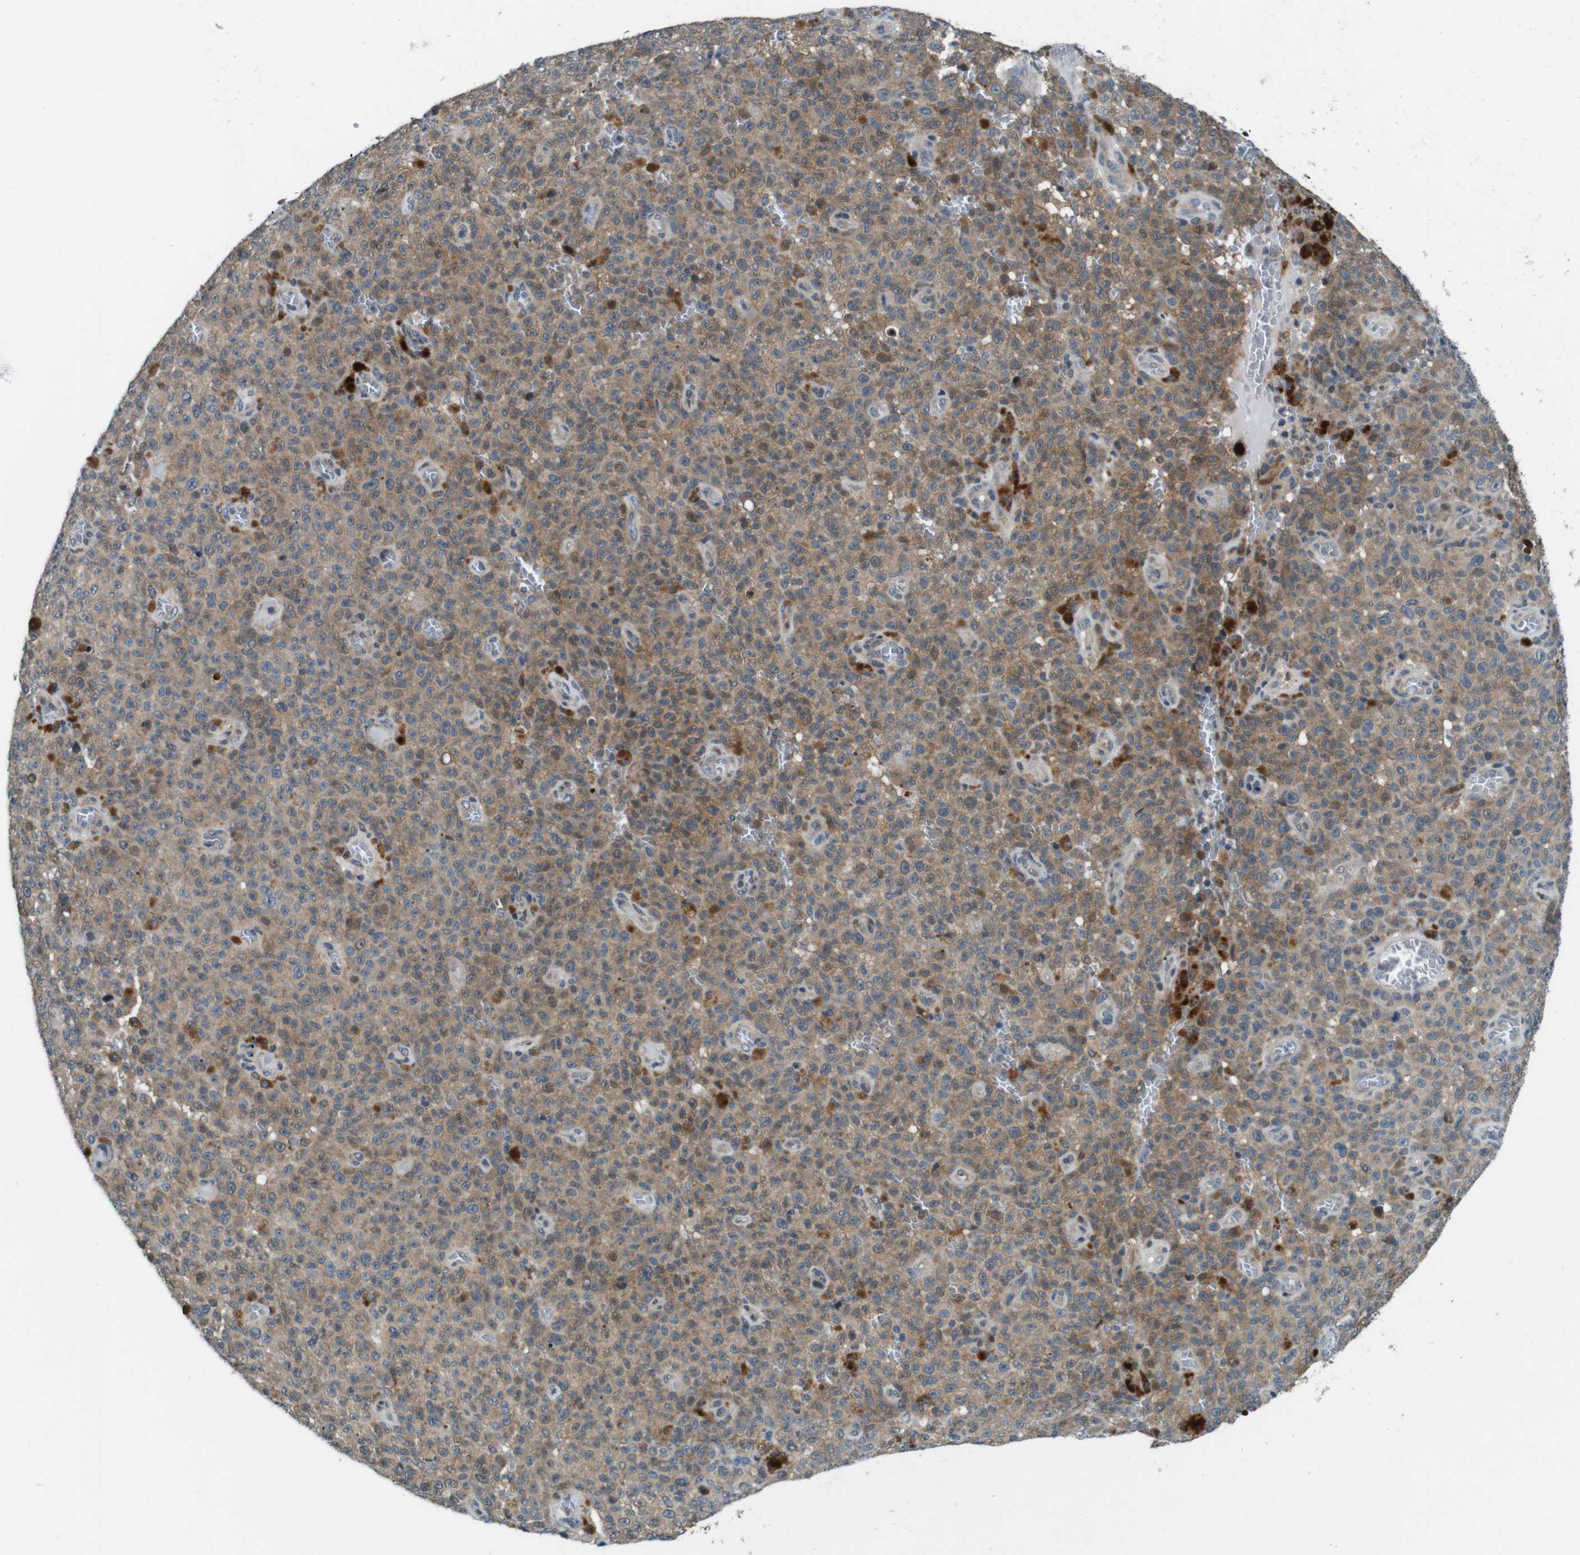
{"staining": {"intensity": "moderate", "quantity": ">75%", "location": "cytoplasmic/membranous"}, "tissue": "melanoma", "cell_type": "Tumor cells", "image_type": "cancer", "snomed": [{"axis": "morphology", "description": "Malignant melanoma, NOS"}, {"axis": "topography", "description": "Skin"}], "caption": "This is an image of immunohistochemistry staining of melanoma, which shows moderate positivity in the cytoplasmic/membranous of tumor cells.", "gene": "LRP5", "patient": {"sex": "female", "age": 82}}